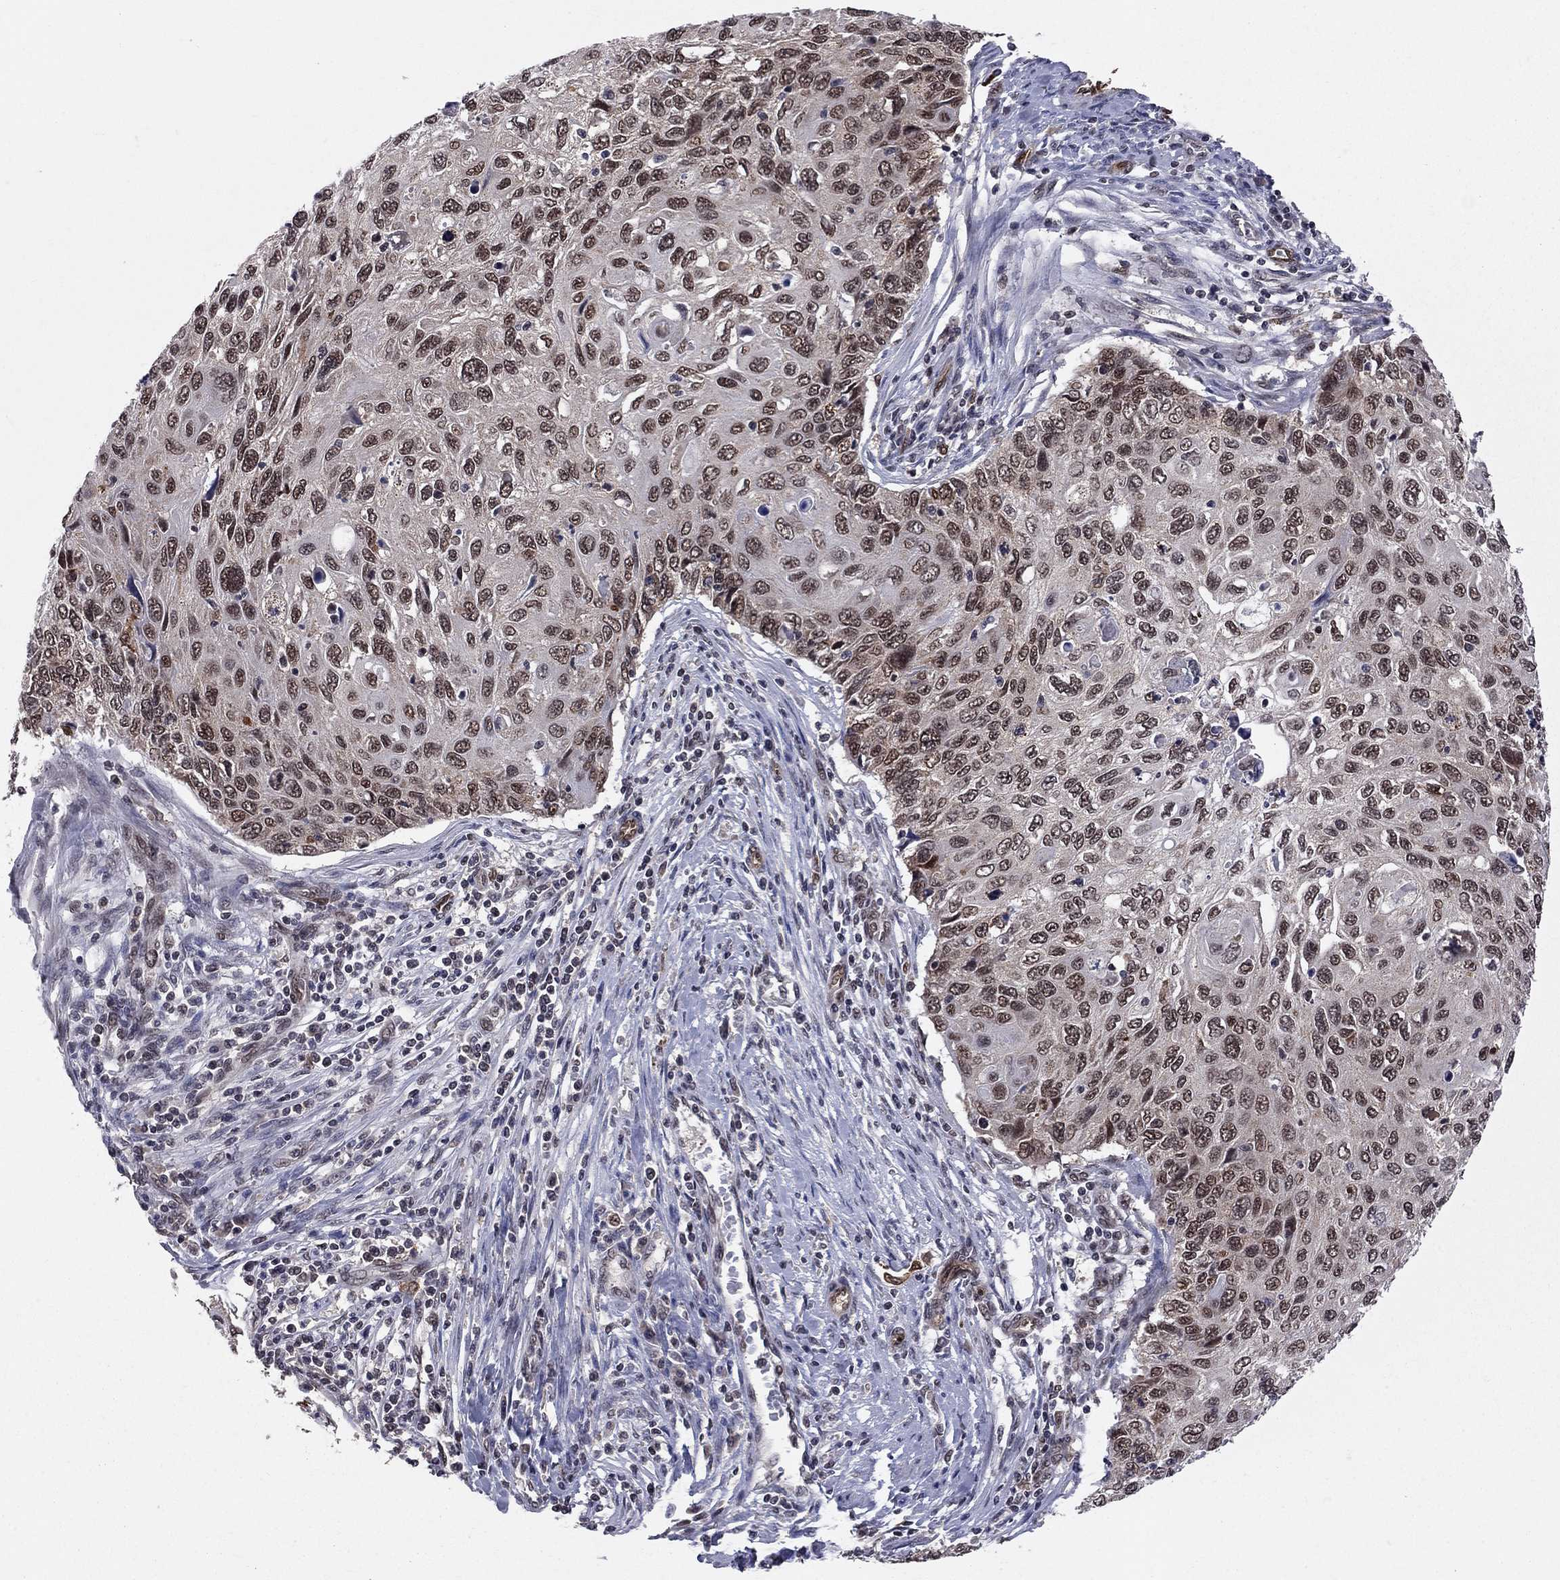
{"staining": {"intensity": "weak", "quantity": "25%-75%", "location": "nuclear"}, "tissue": "cervical cancer", "cell_type": "Tumor cells", "image_type": "cancer", "snomed": [{"axis": "morphology", "description": "Squamous cell carcinoma, NOS"}, {"axis": "topography", "description": "Cervix"}], "caption": "Immunohistochemistry photomicrograph of cervical squamous cell carcinoma stained for a protein (brown), which demonstrates low levels of weak nuclear staining in approximately 25%-75% of tumor cells.", "gene": "SAP30L", "patient": {"sex": "female", "age": 70}}